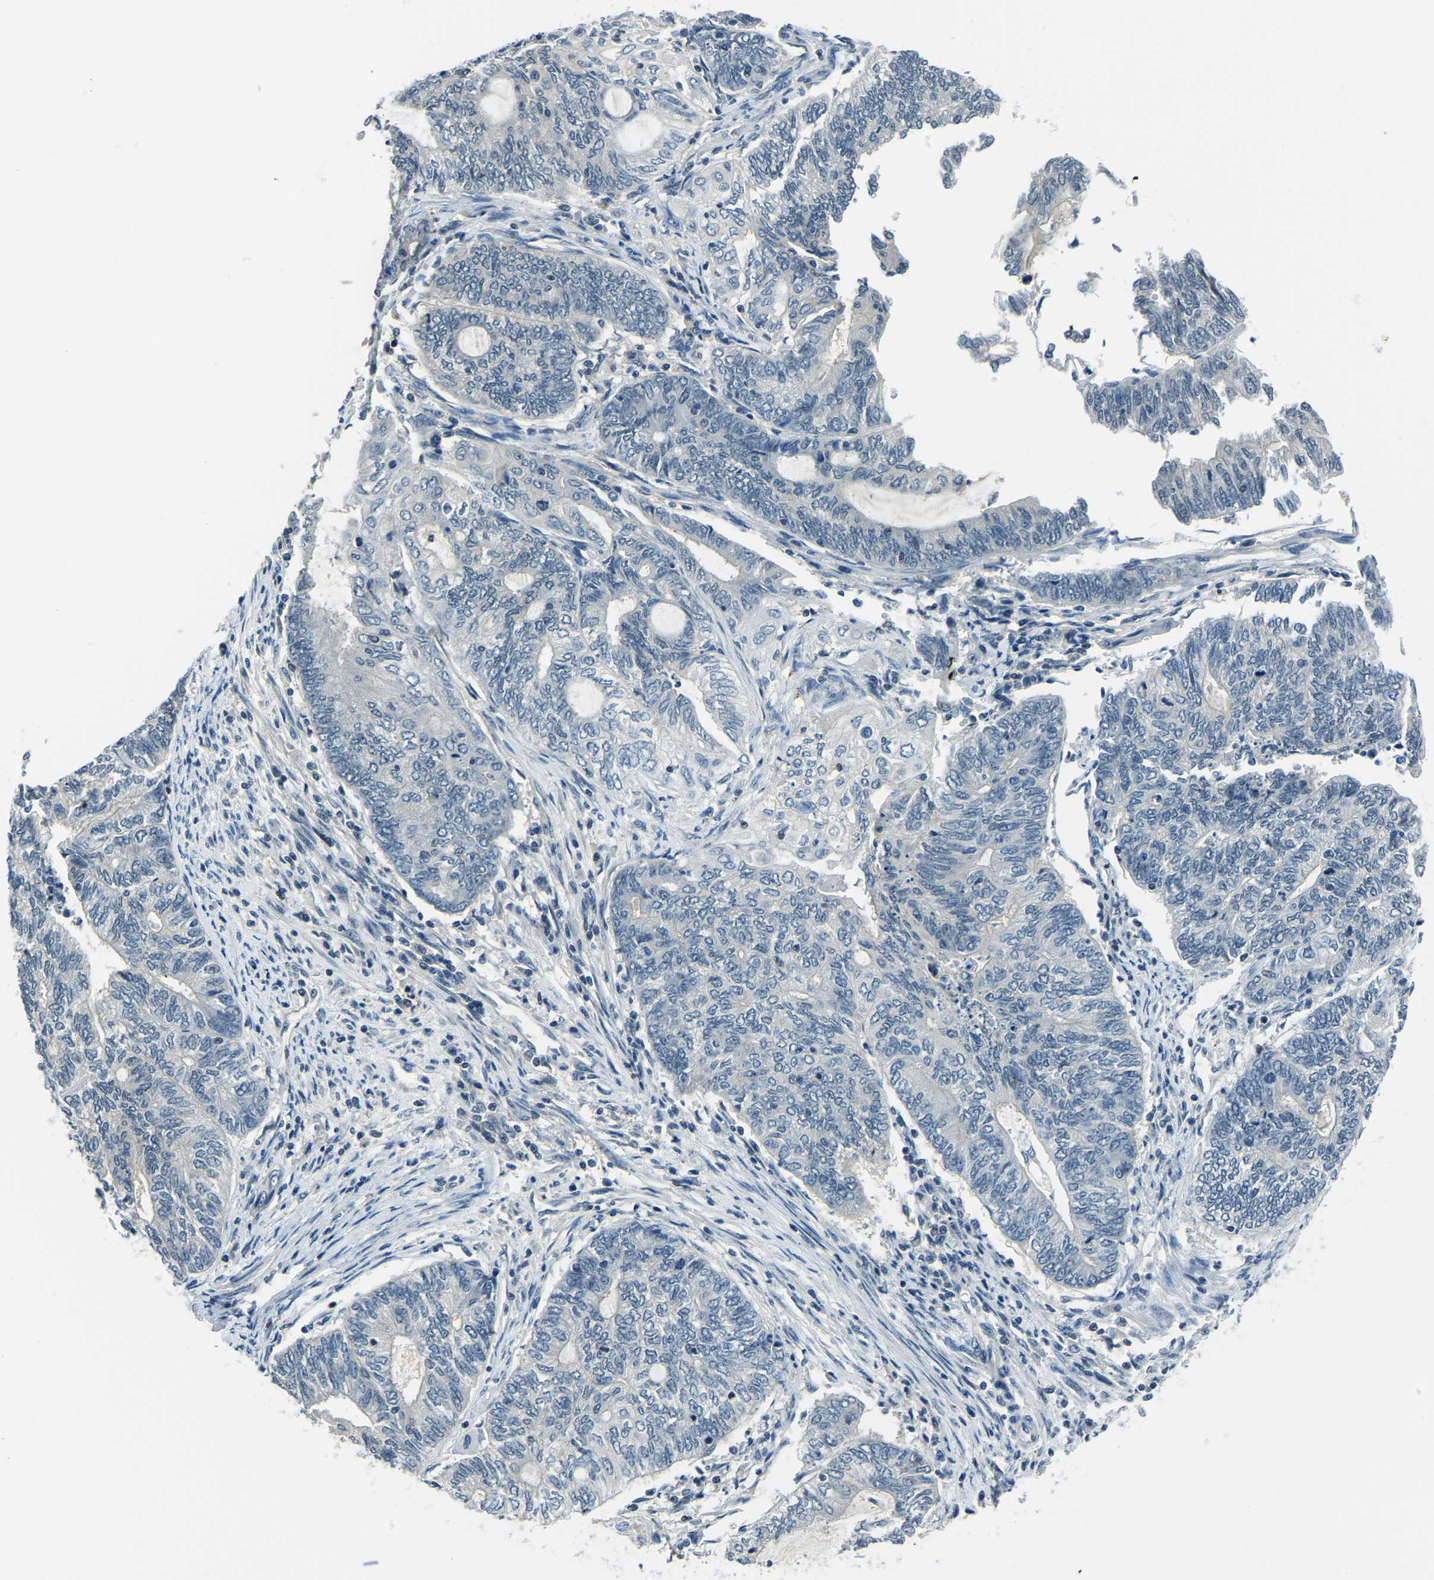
{"staining": {"intensity": "negative", "quantity": "none", "location": "none"}, "tissue": "endometrial cancer", "cell_type": "Tumor cells", "image_type": "cancer", "snomed": [{"axis": "morphology", "description": "Adenocarcinoma, NOS"}, {"axis": "topography", "description": "Uterus"}, {"axis": "topography", "description": "Endometrium"}], "caption": "High magnification brightfield microscopy of endometrial cancer (adenocarcinoma) stained with DAB (brown) and counterstained with hematoxylin (blue): tumor cells show no significant expression.", "gene": "RRP1", "patient": {"sex": "female", "age": 70}}